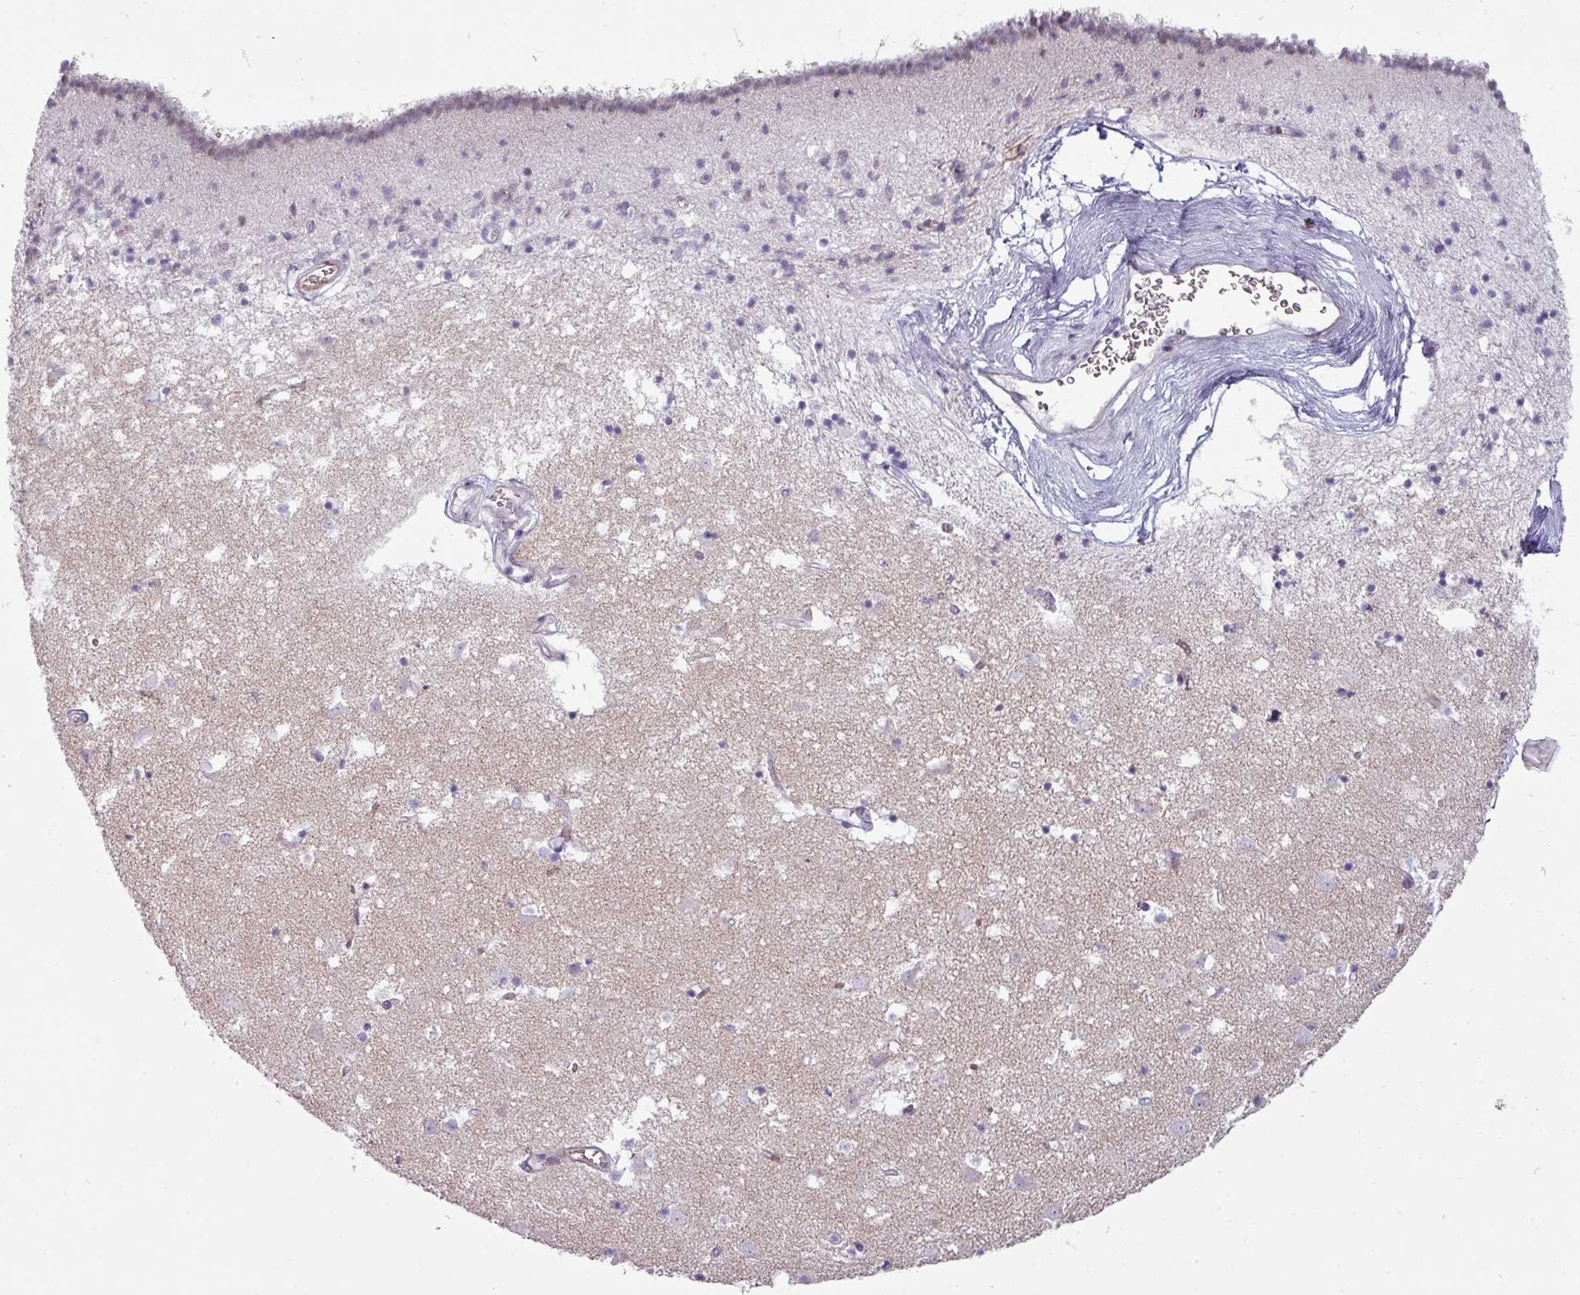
{"staining": {"intensity": "negative", "quantity": "none", "location": "none"}, "tissue": "caudate", "cell_type": "Glial cells", "image_type": "normal", "snomed": [{"axis": "morphology", "description": "Normal tissue, NOS"}, {"axis": "topography", "description": "Lateral ventricle wall"}], "caption": "IHC of normal human caudate displays no staining in glial cells.", "gene": "CHRDL1", "patient": {"sex": "male", "age": 58}}